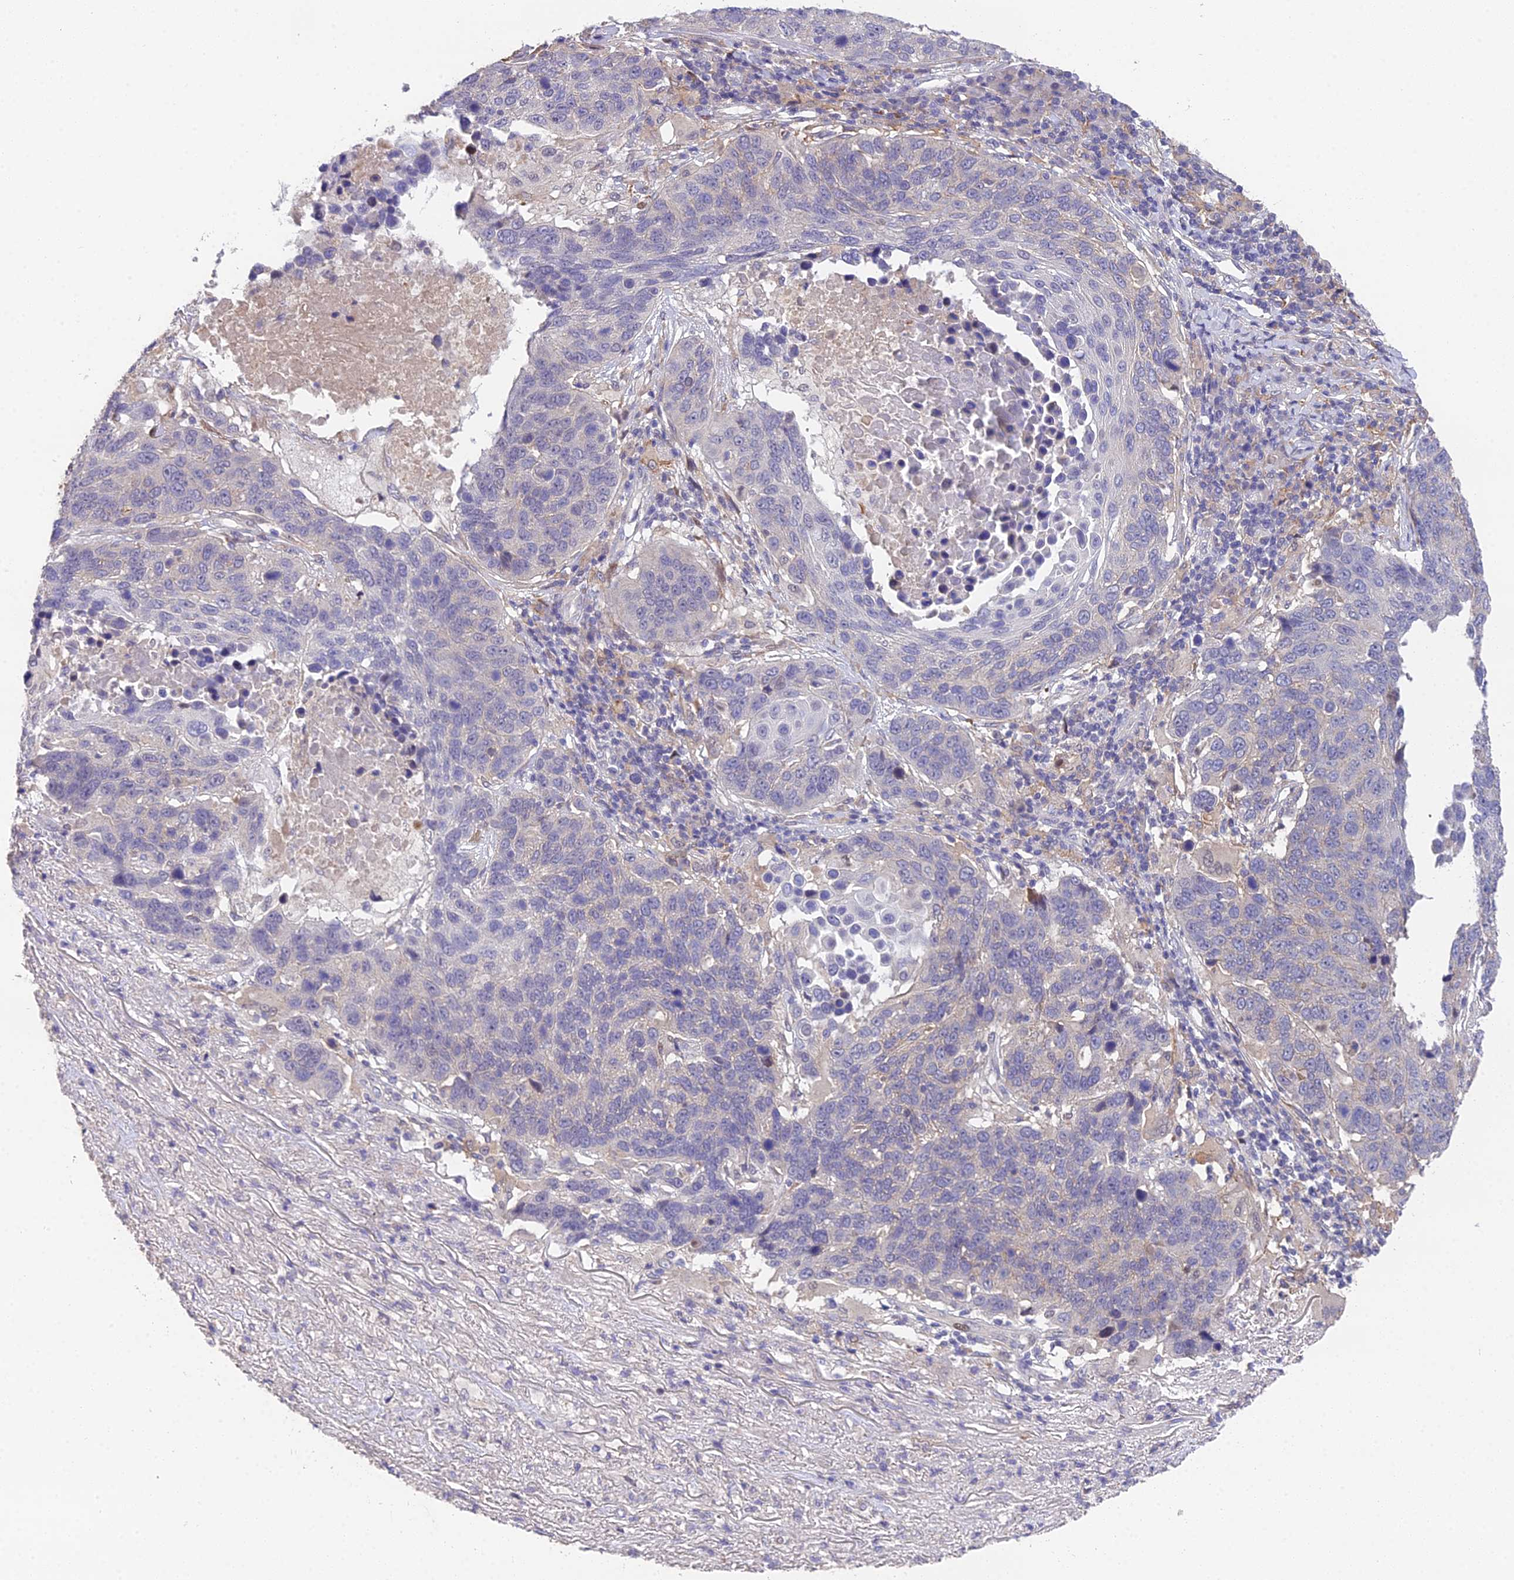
{"staining": {"intensity": "negative", "quantity": "none", "location": "none"}, "tissue": "lung cancer", "cell_type": "Tumor cells", "image_type": "cancer", "snomed": [{"axis": "morphology", "description": "Normal tissue, NOS"}, {"axis": "morphology", "description": "Squamous cell carcinoma, NOS"}, {"axis": "topography", "description": "Lymph node"}, {"axis": "topography", "description": "Lung"}], "caption": "Tumor cells show no significant positivity in lung cancer.", "gene": "PUS10", "patient": {"sex": "male", "age": 66}}